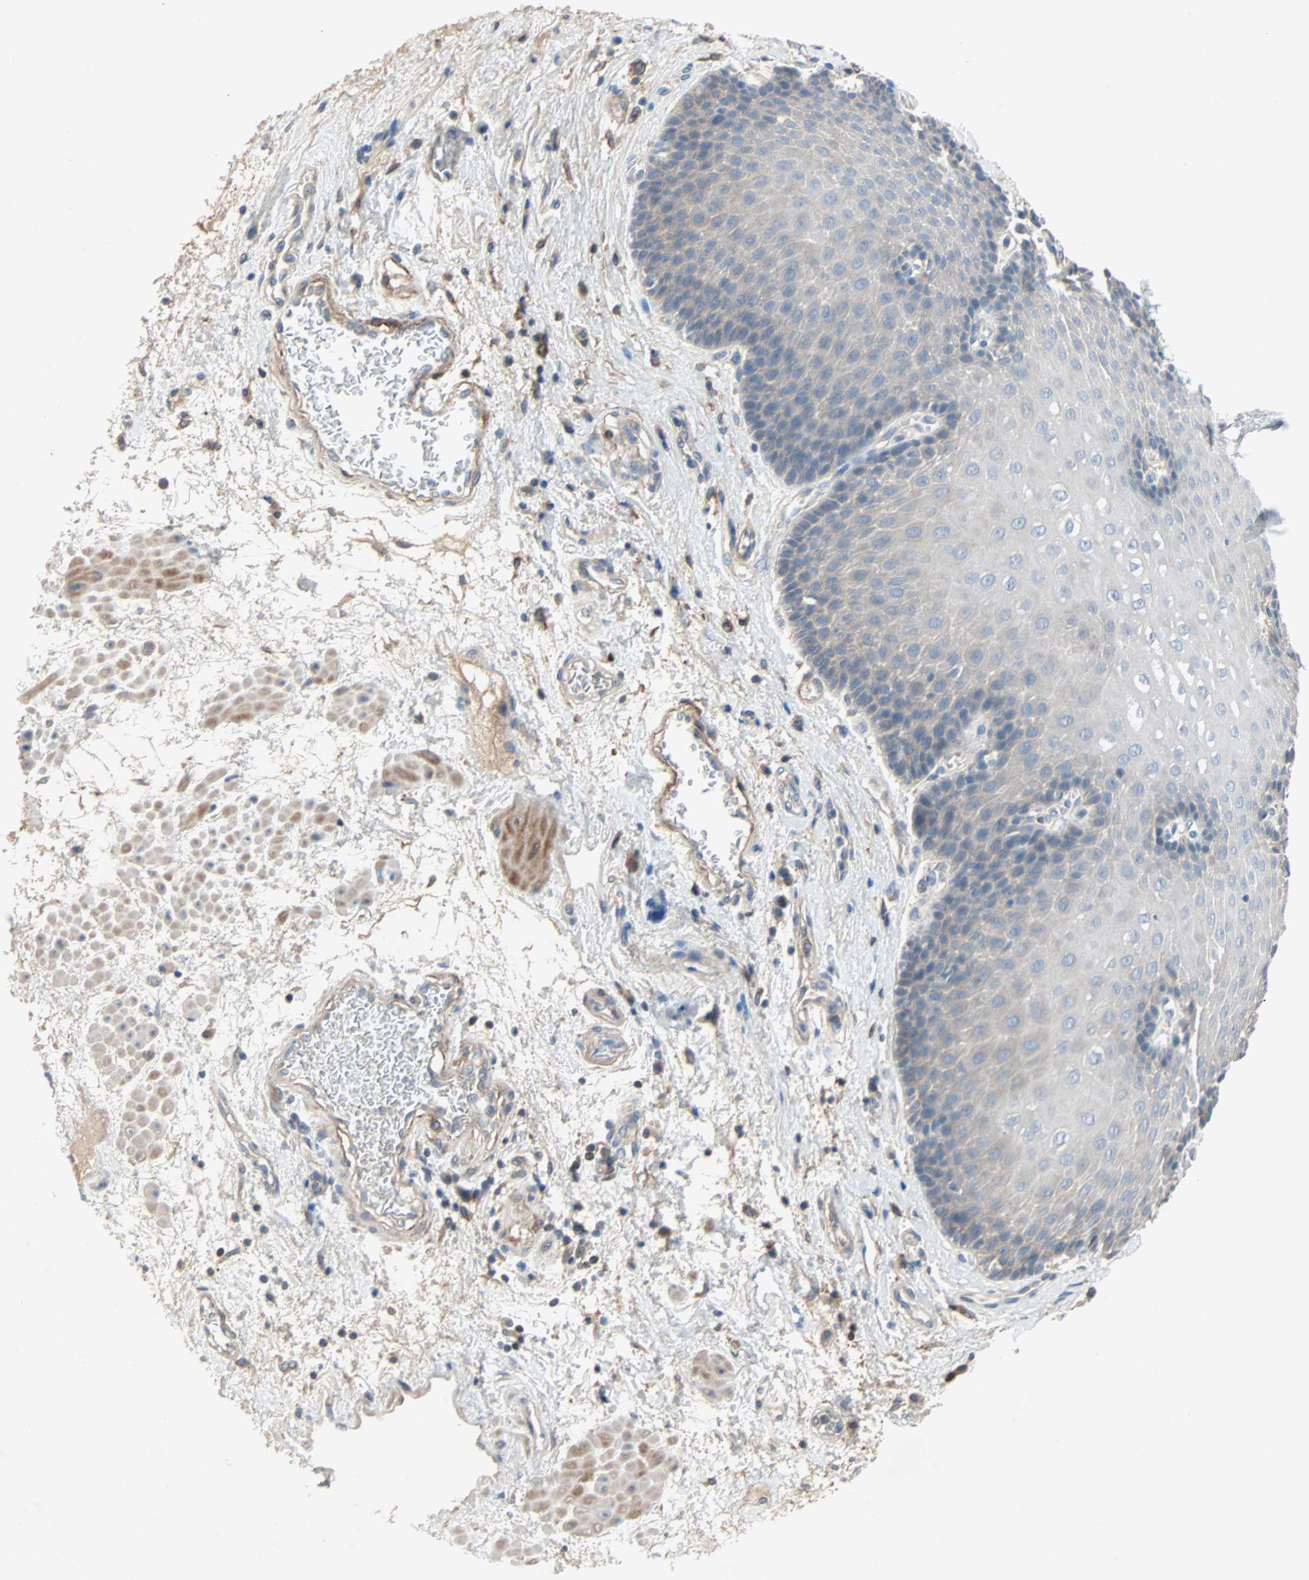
{"staining": {"intensity": "weak", "quantity": "25%-75%", "location": "cytoplasmic/membranous"}, "tissue": "esophagus", "cell_type": "Squamous epithelial cells", "image_type": "normal", "snomed": [{"axis": "morphology", "description": "Normal tissue, NOS"}, {"axis": "topography", "description": "Esophagus"}], "caption": "Esophagus stained with a brown dye shows weak cytoplasmic/membranous positive expression in about 25%-75% of squamous epithelial cells.", "gene": "TNFRSF12A", "patient": {"sex": "male", "age": 48}}